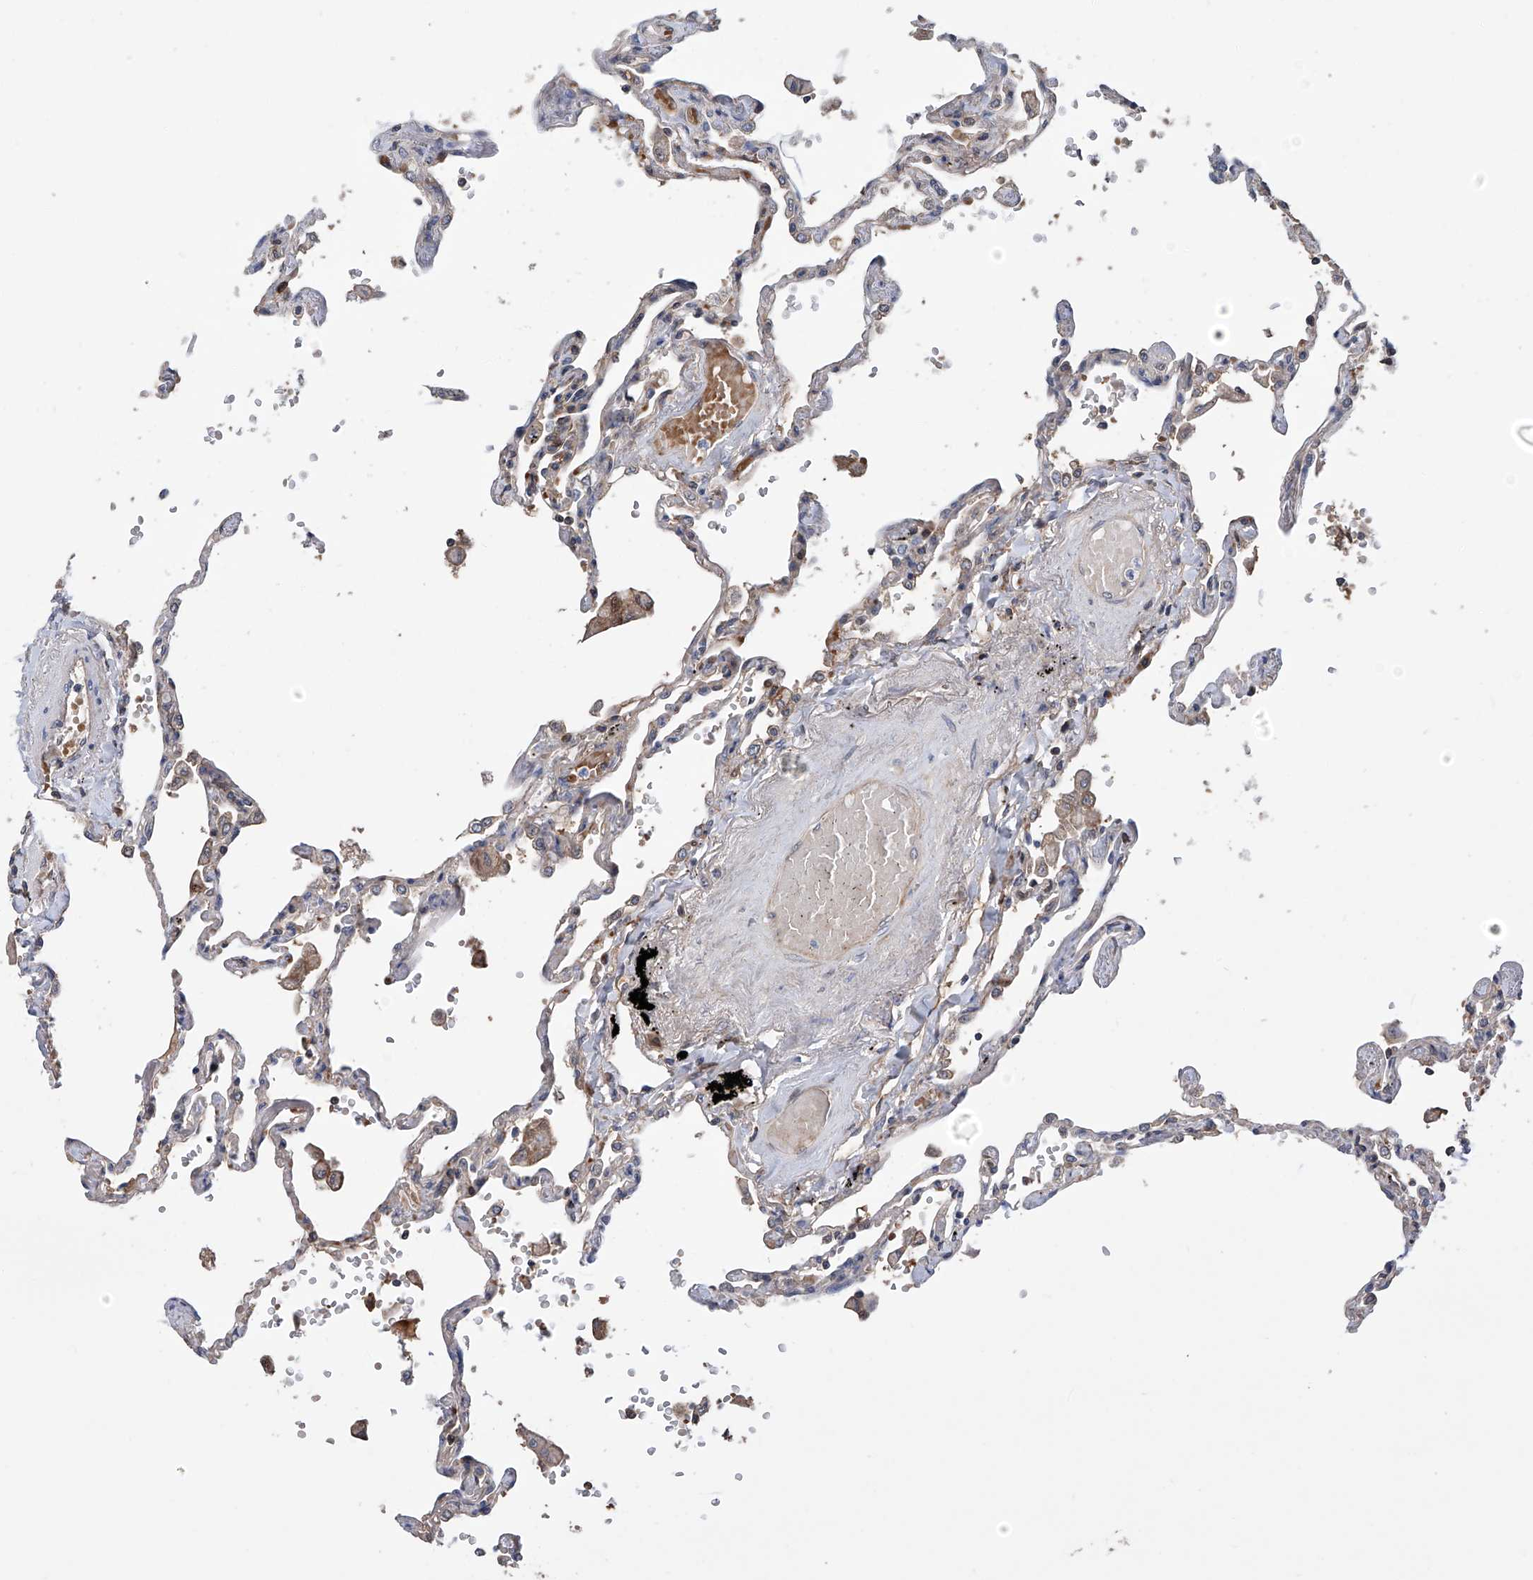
{"staining": {"intensity": "moderate", "quantity": "<25%", "location": "cytoplasmic/membranous"}, "tissue": "lung", "cell_type": "Alveolar cells", "image_type": "normal", "snomed": [{"axis": "morphology", "description": "Normal tissue, NOS"}, {"axis": "topography", "description": "Lung"}], "caption": "DAB (3,3'-diaminobenzidine) immunohistochemical staining of benign human lung exhibits moderate cytoplasmic/membranous protein staining in approximately <25% of alveolar cells.", "gene": "NUDT17", "patient": {"sex": "female", "age": 67}}